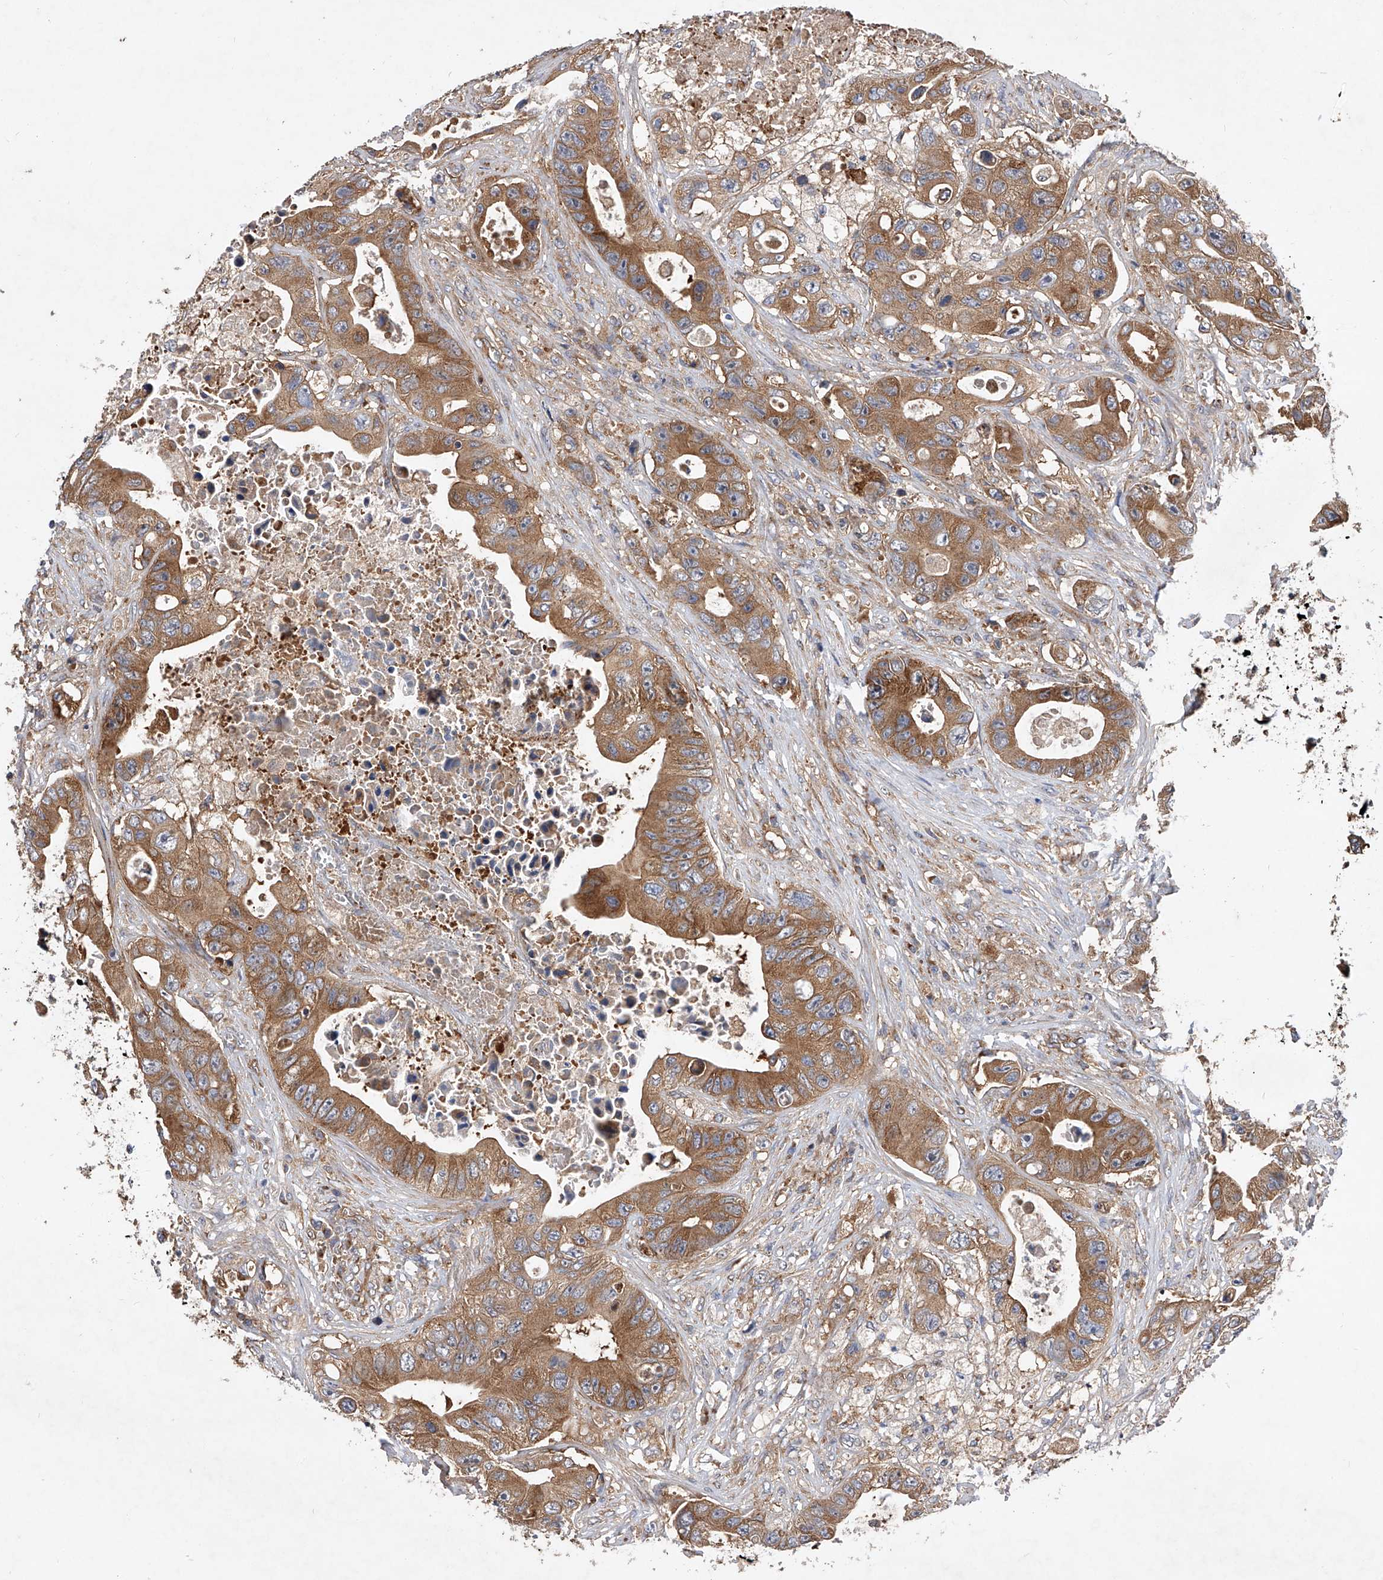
{"staining": {"intensity": "moderate", "quantity": ">75%", "location": "cytoplasmic/membranous"}, "tissue": "colorectal cancer", "cell_type": "Tumor cells", "image_type": "cancer", "snomed": [{"axis": "morphology", "description": "Adenocarcinoma, NOS"}, {"axis": "topography", "description": "Colon"}], "caption": "Immunohistochemical staining of colorectal cancer (adenocarcinoma) exhibits moderate cytoplasmic/membranous protein positivity in about >75% of tumor cells.", "gene": "CFAP410", "patient": {"sex": "female", "age": 46}}